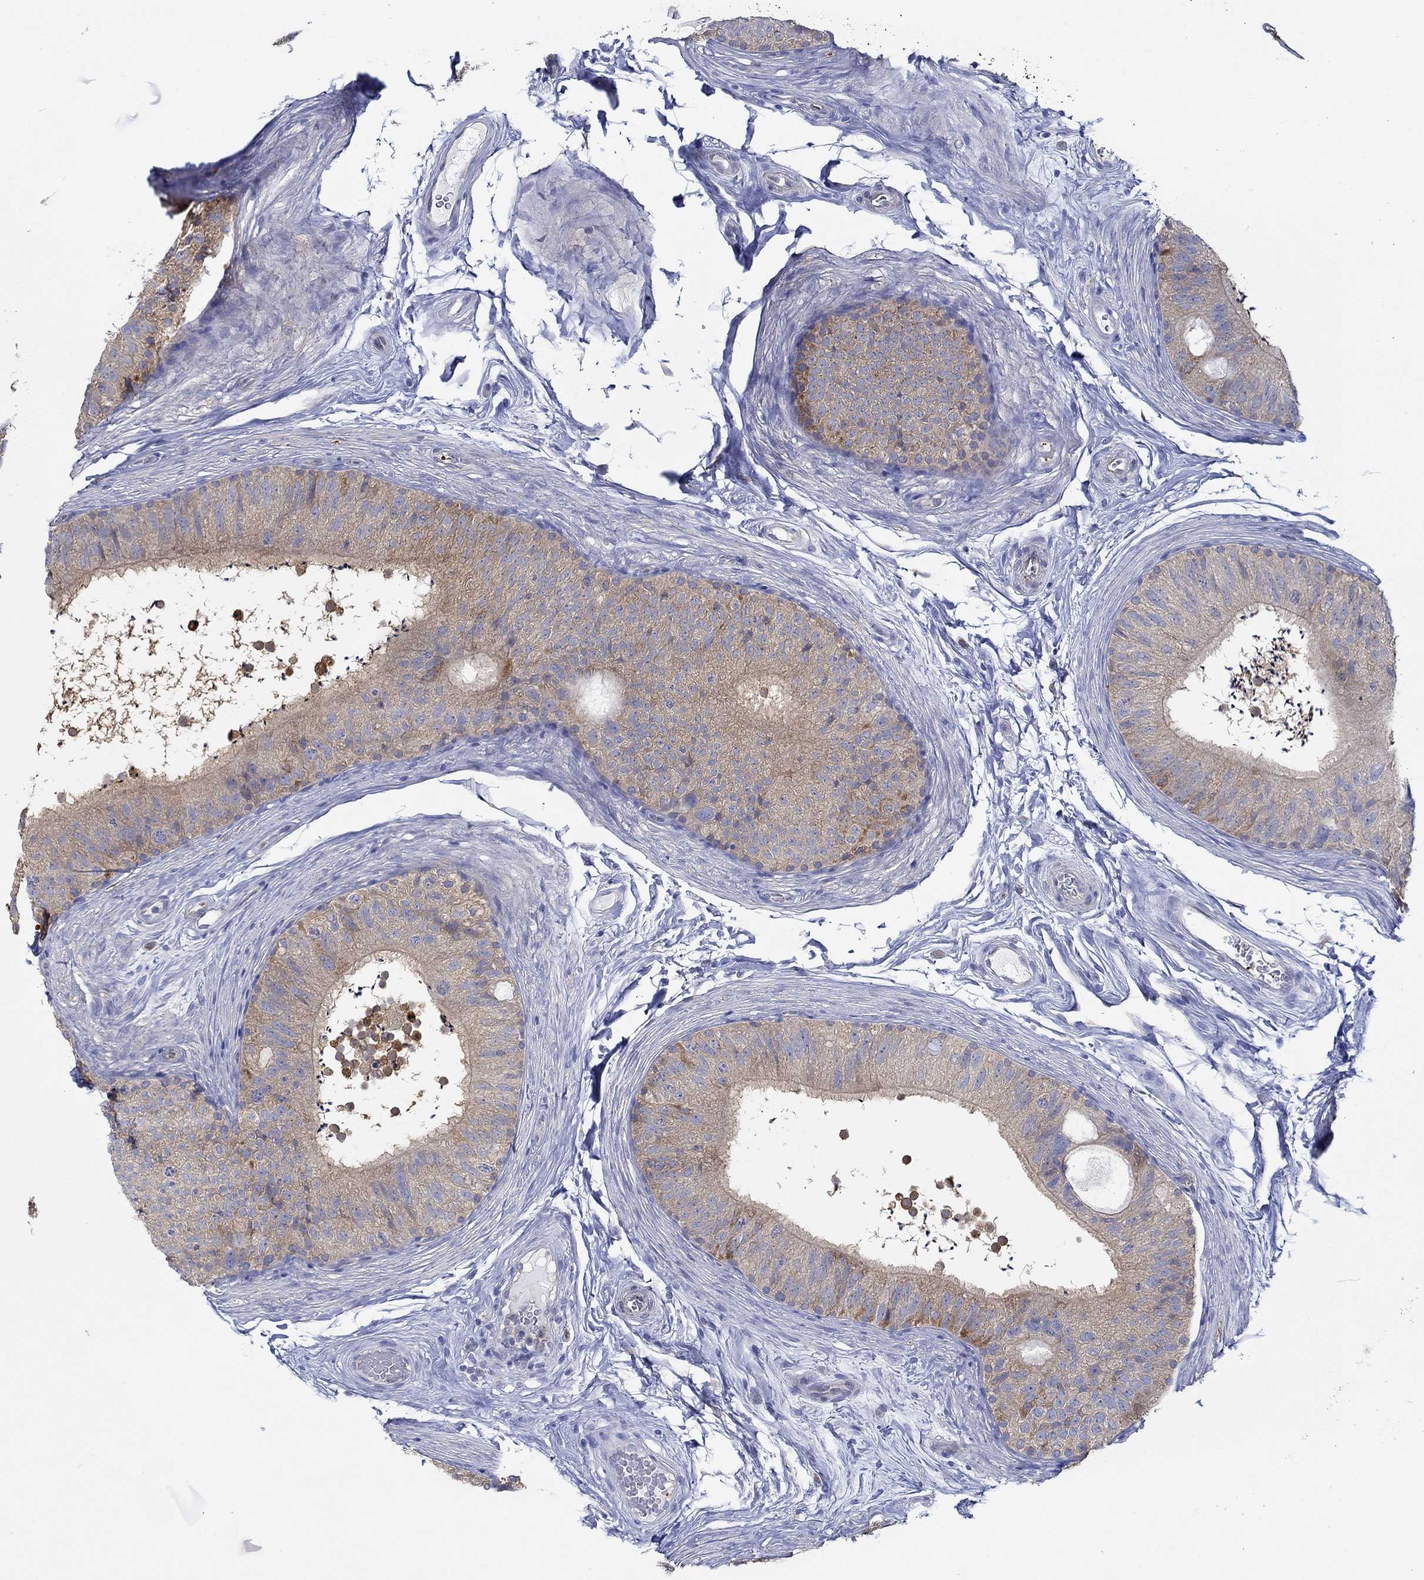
{"staining": {"intensity": "moderate", "quantity": "25%-75%", "location": "cytoplasmic/membranous"}, "tissue": "epididymis", "cell_type": "Glandular cells", "image_type": "normal", "snomed": [{"axis": "morphology", "description": "Normal tissue, NOS"}, {"axis": "topography", "description": "Epididymis"}], "caption": "This is a histology image of IHC staining of benign epididymis, which shows moderate positivity in the cytoplasmic/membranous of glandular cells.", "gene": "SLC27A3", "patient": {"sex": "male", "age": 32}}